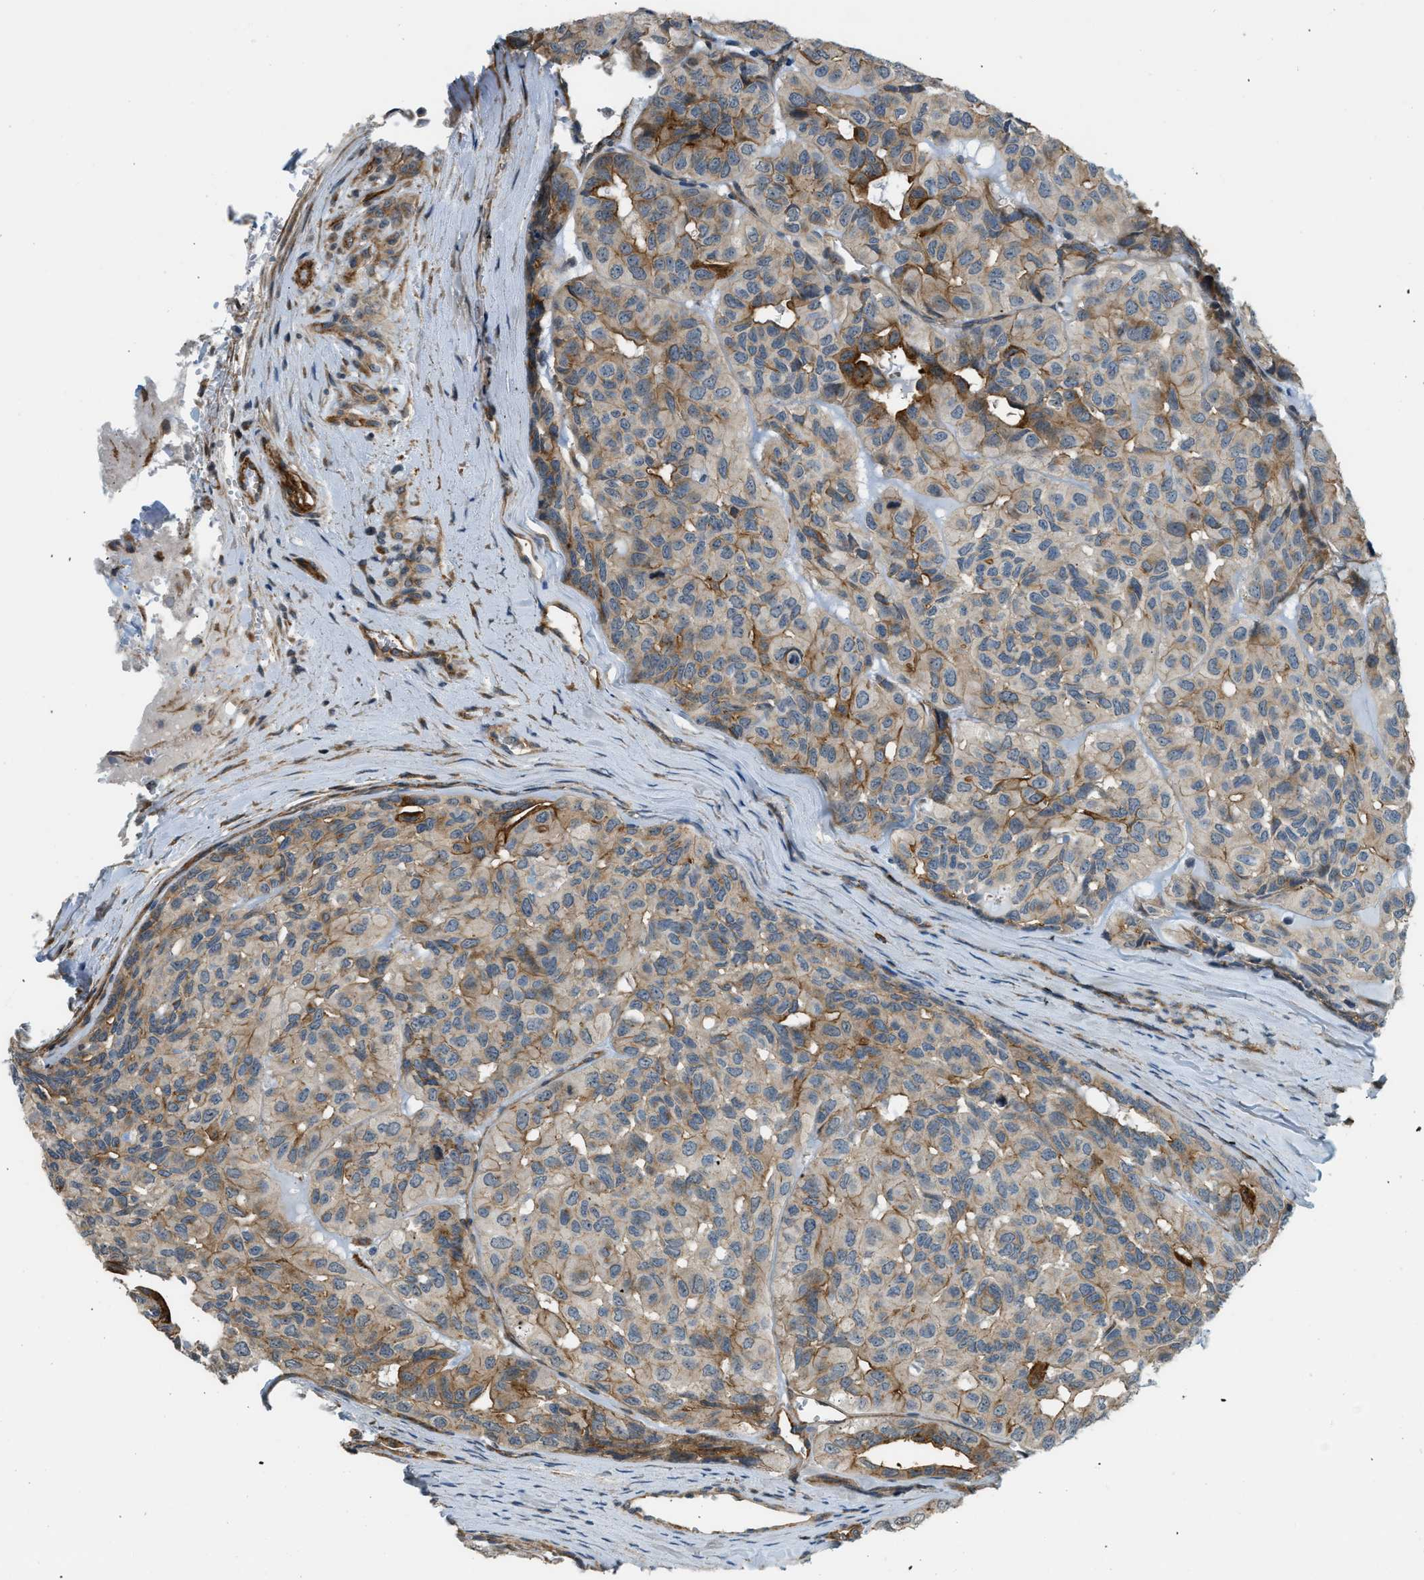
{"staining": {"intensity": "moderate", "quantity": ">75%", "location": "cytoplasmic/membranous"}, "tissue": "head and neck cancer", "cell_type": "Tumor cells", "image_type": "cancer", "snomed": [{"axis": "morphology", "description": "Adenocarcinoma, NOS"}, {"axis": "topography", "description": "Salivary gland, NOS"}, {"axis": "topography", "description": "Head-Neck"}], "caption": "IHC photomicrograph of human head and neck cancer (adenocarcinoma) stained for a protein (brown), which displays medium levels of moderate cytoplasmic/membranous expression in approximately >75% of tumor cells.", "gene": "KIAA1671", "patient": {"sex": "female", "age": 76}}